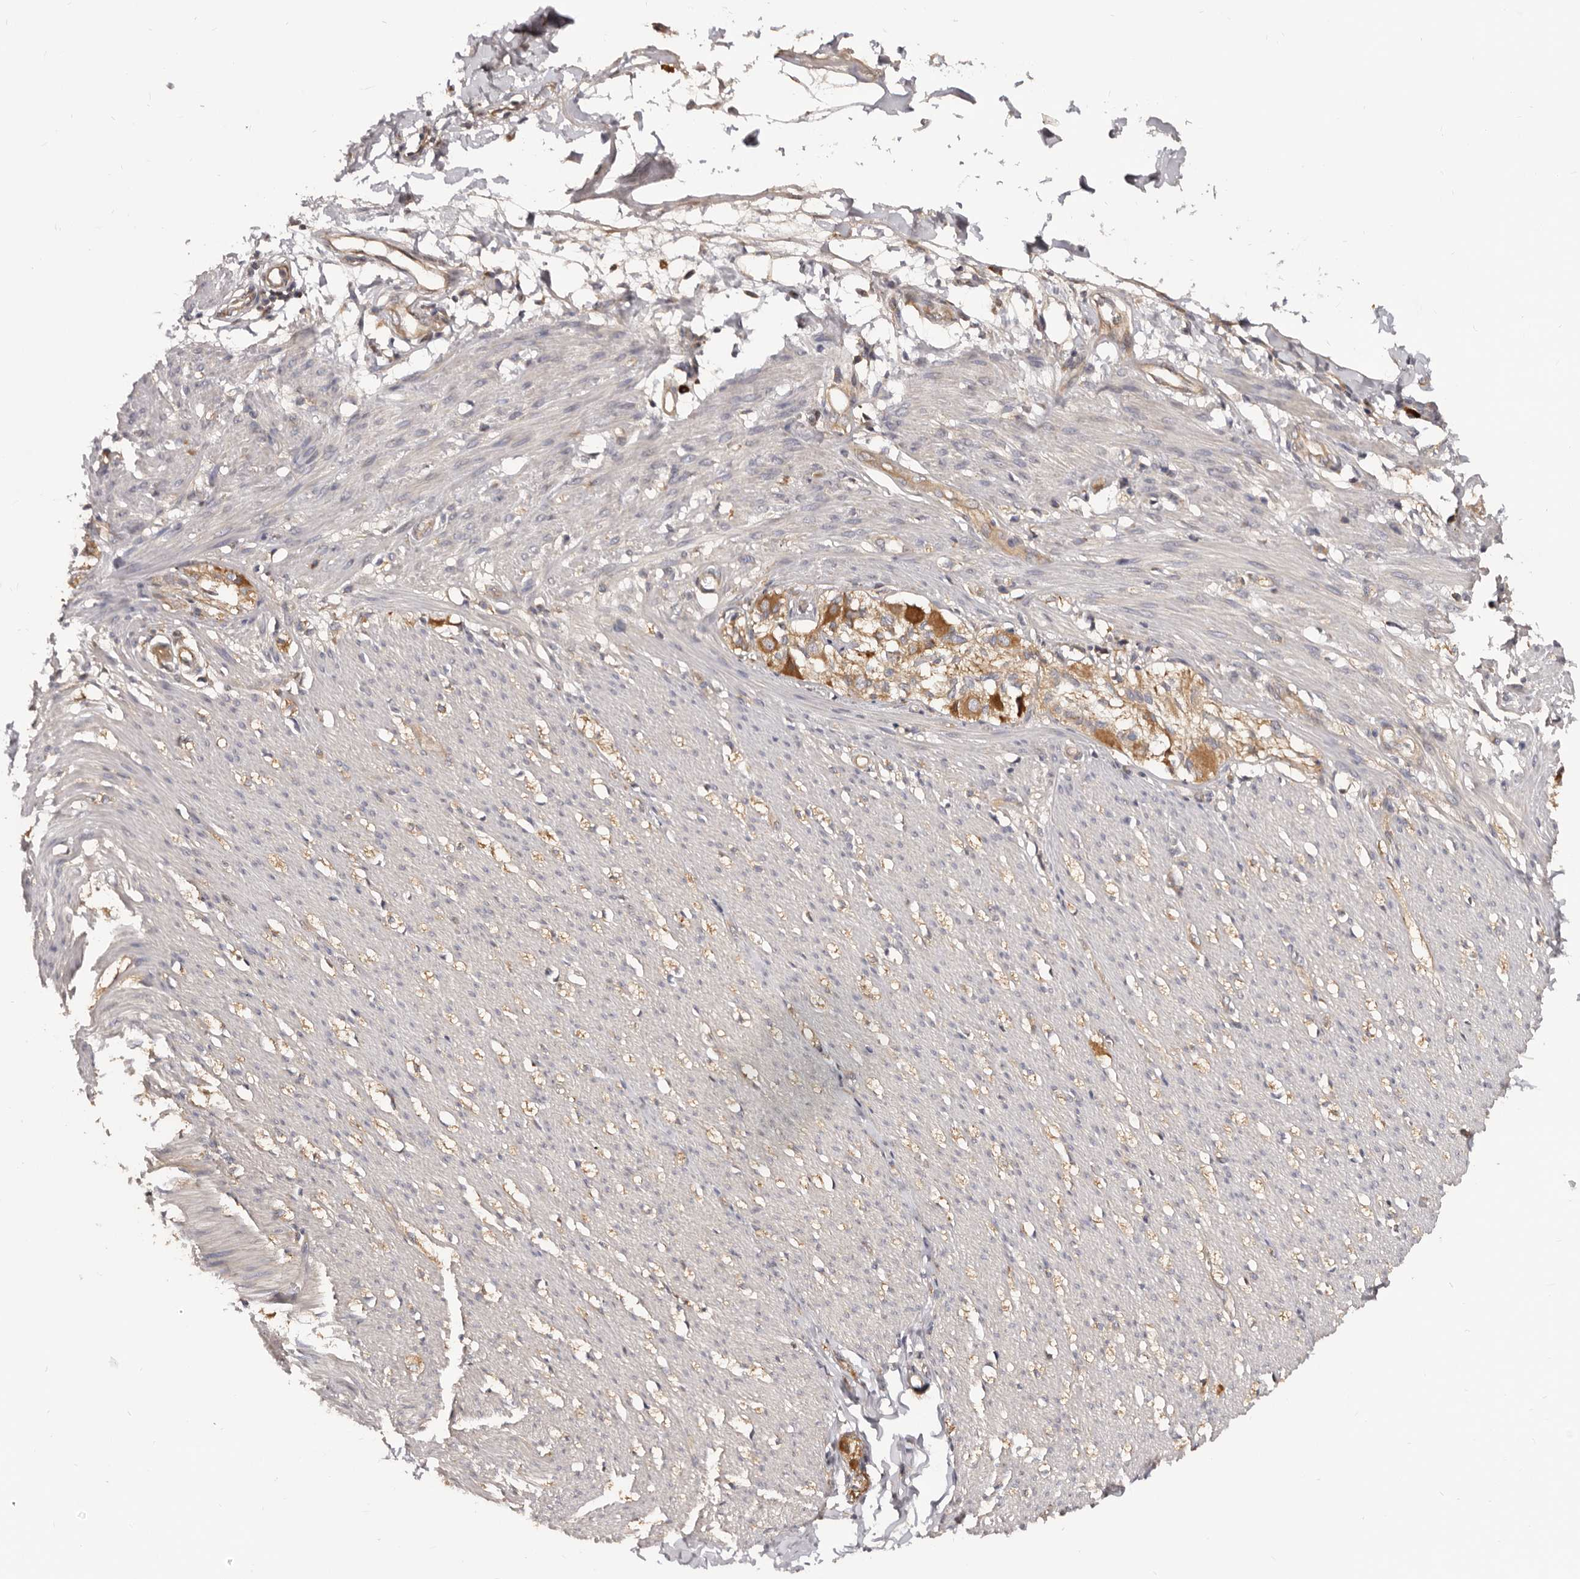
{"staining": {"intensity": "weak", "quantity": "25%-75%", "location": "cytoplasmic/membranous"}, "tissue": "smooth muscle", "cell_type": "Smooth muscle cells", "image_type": "normal", "snomed": [{"axis": "morphology", "description": "Normal tissue, NOS"}, {"axis": "morphology", "description": "Adenocarcinoma, NOS"}, {"axis": "topography", "description": "Smooth muscle"}, {"axis": "topography", "description": "Colon"}], "caption": "Brown immunohistochemical staining in normal smooth muscle displays weak cytoplasmic/membranous positivity in about 25%-75% of smooth muscle cells. Using DAB (3,3'-diaminobenzidine) (brown) and hematoxylin (blue) stains, captured at high magnification using brightfield microscopy.", "gene": "ADAMTS20", "patient": {"sex": "male", "age": 14}}